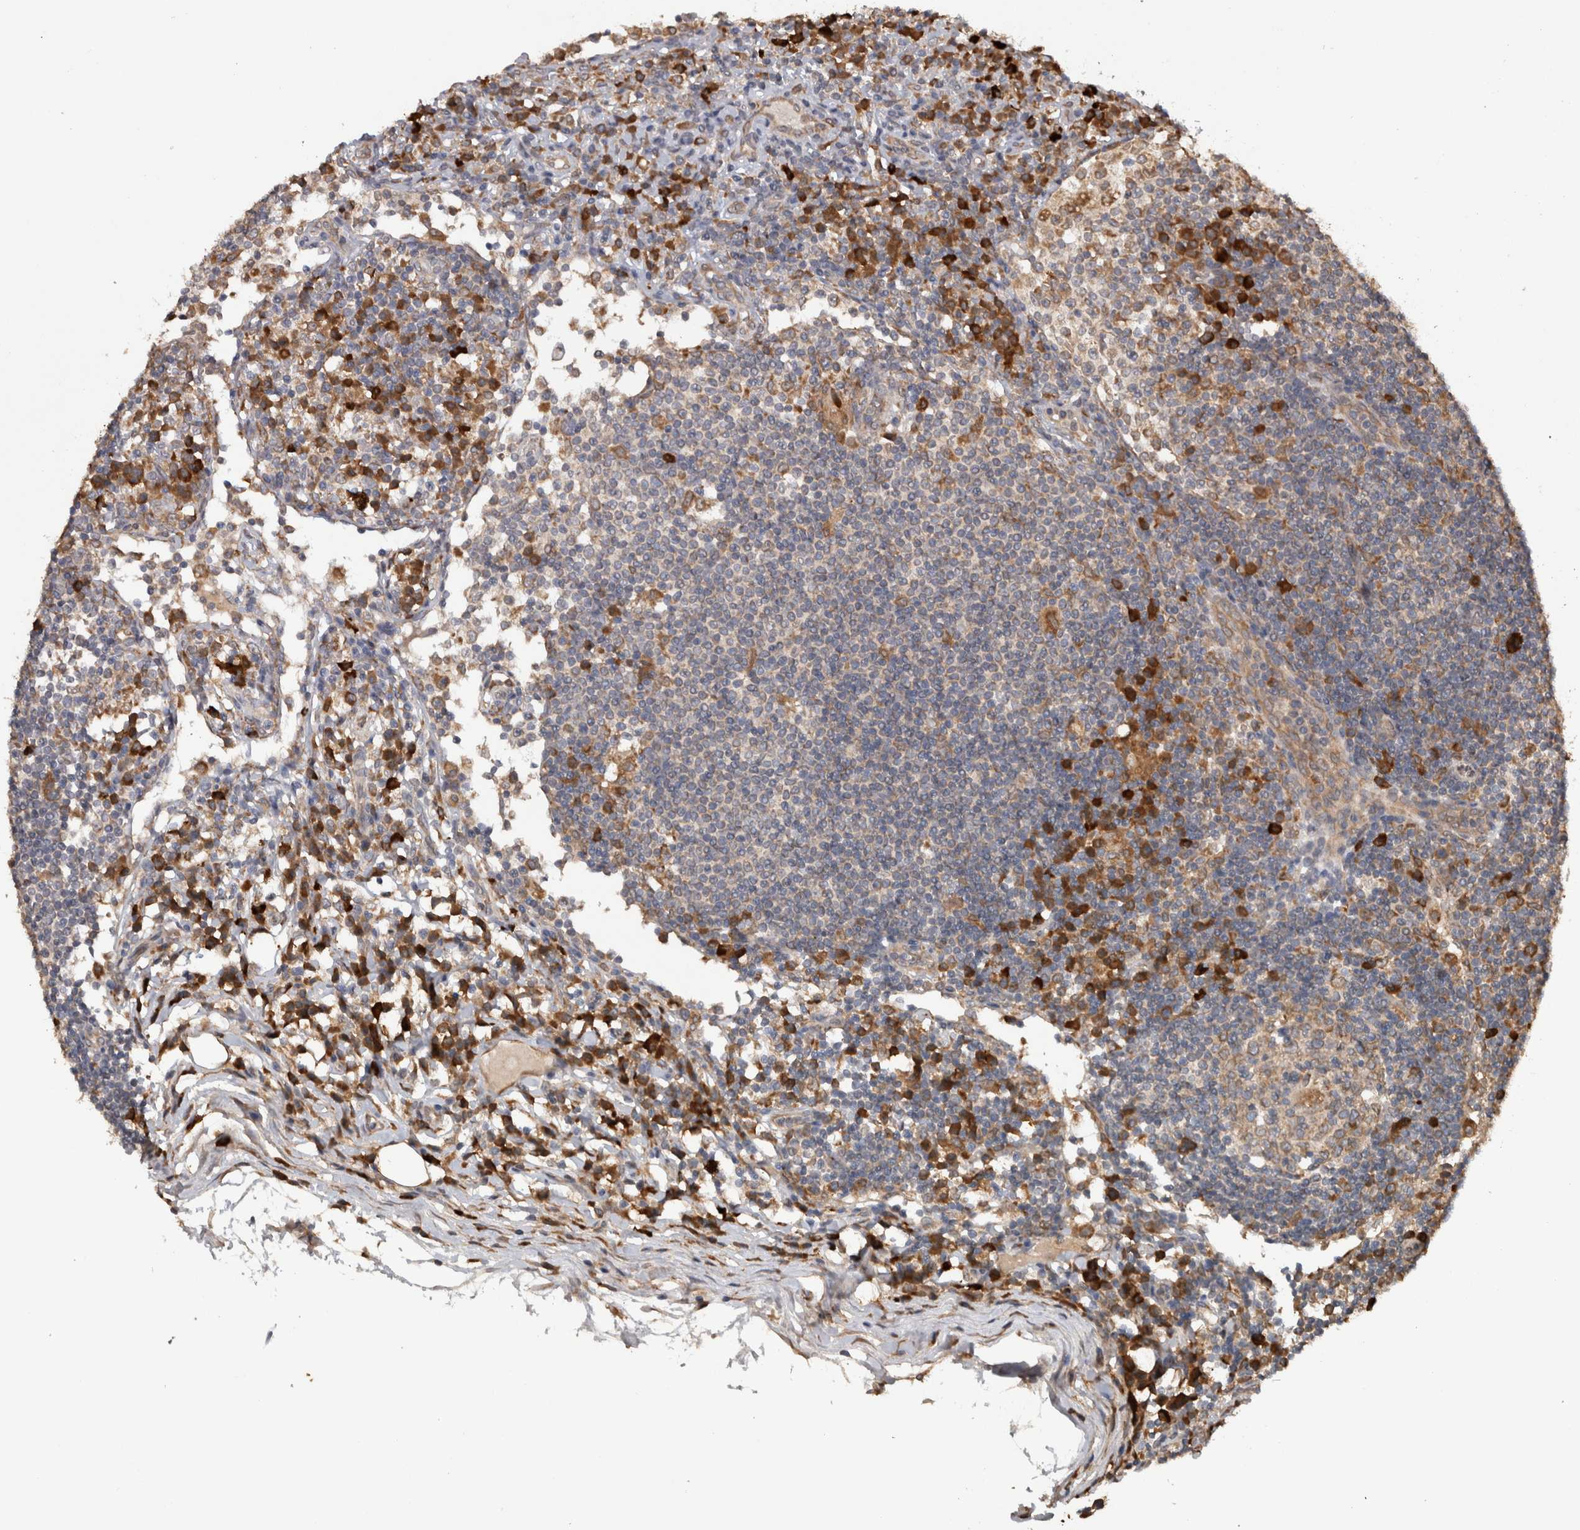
{"staining": {"intensity": "moderate", "quantity": ">75%", "location": "cytoplasmic/membranous"}, "tissue": "lymph node", "cell_type": "Germinal center cells", "image_type": "normal", "snomed": [{"axis": "morphology", "description": "Normal tissue, NOS"}, {"axis": "topography", "description": "Lymph node"}], "caption": "Protein staining of normal lymph node displays moderate cytoplasmic/membranous positivity in about >75% of germinal center cells.", "gene": "ADGRL3", "patient": {"sex": "female", "age": 53}}